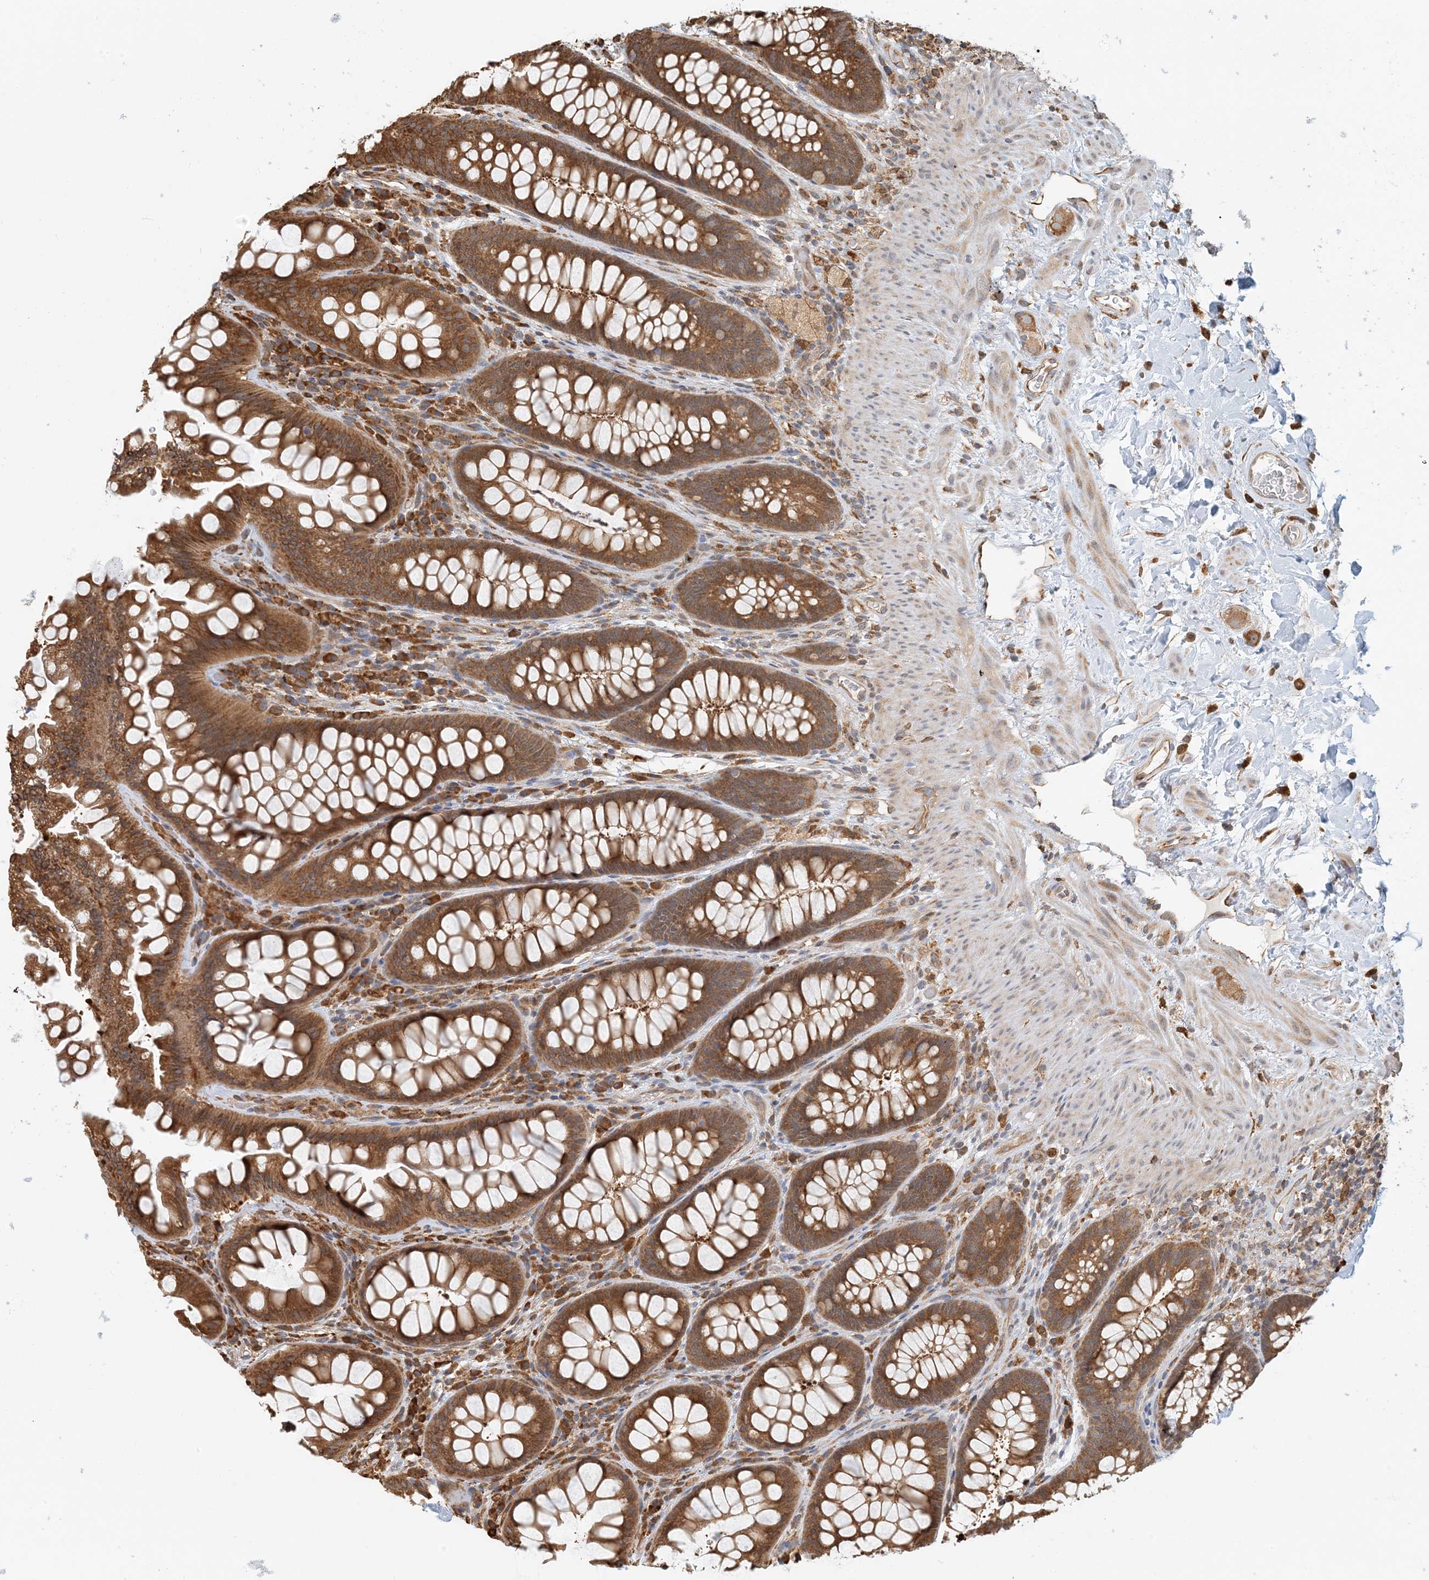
{"staining": {"intensity": "moderate", "quantity": ">75%", "location": "cytoplasmic/membranous"}, "tissue": "rectum", "cell_type": "Glandular cells", "image_type": "normal", "snomed": [{"axis": "morphology", "description": "Normal tissue, NOS"}, {"axis": "topography", "description": "Rectum"}], "caption": "The image shows staining of benign rectum, revealing moderate cytoplasmic/membranous protein expression (brown color) within glandular cells.", "gene": "HNMT", "patient": {"sex": "female", "age": 46}}